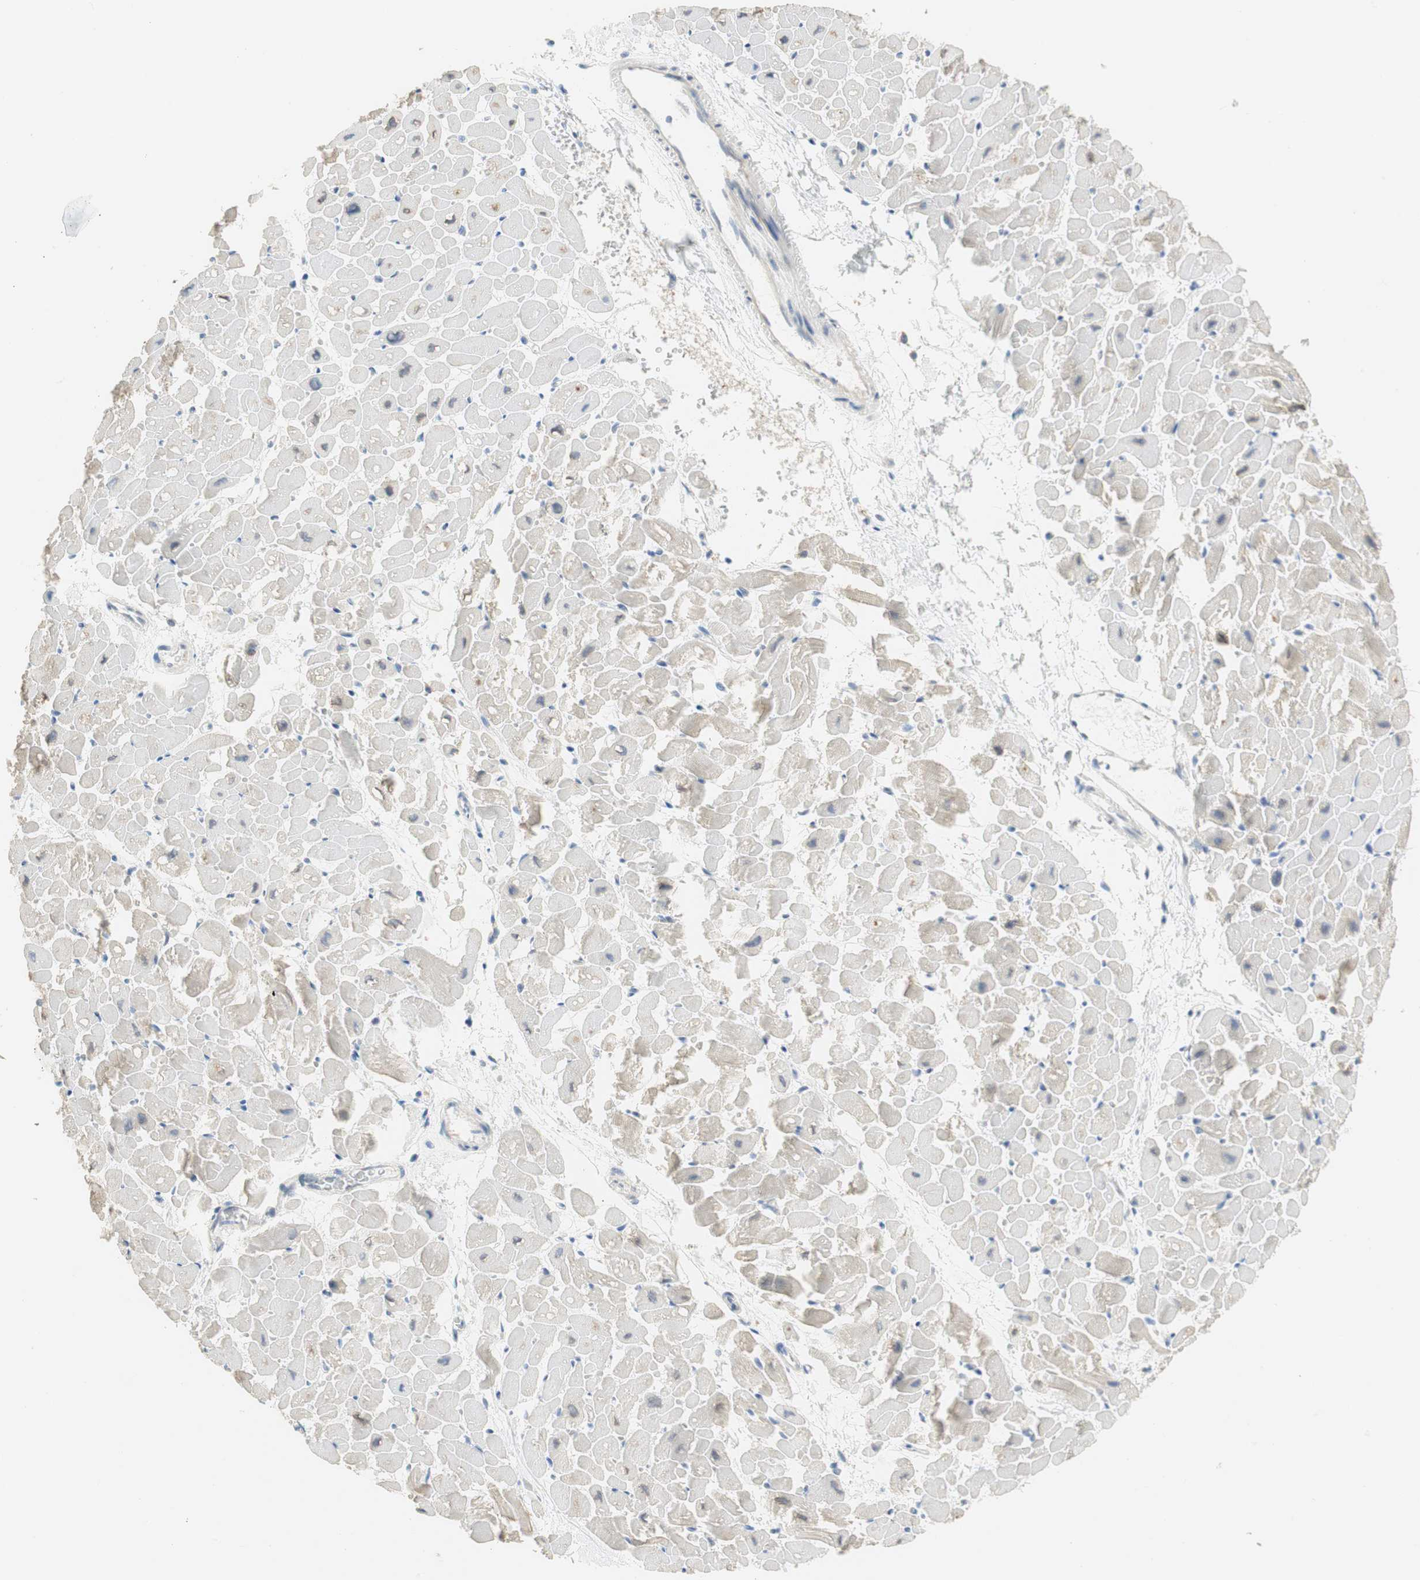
{"staining": {"intensity": "weak", "quantity": "25%-75%", "location": "cytoplasmic/membranous"}, "tissue": "heart muscle", "cell_type": "Cardiomyocytes", "image_type": "normal", "snomed": [{"axis": "morphology", "description": "Normal tissue, NOS"}, {"axis": "topography", "description": "Heart"}], "caption": "Weak cytoplasmic/membranous protein positivity is seen in approximately 25%-75% of cardiomyocytes in heart muscle. (DAB IHC, brown staining for protein, blue staining for nuclei).", "gene": "CCM2L", "patient": {"sex": "male", "age": 45}}